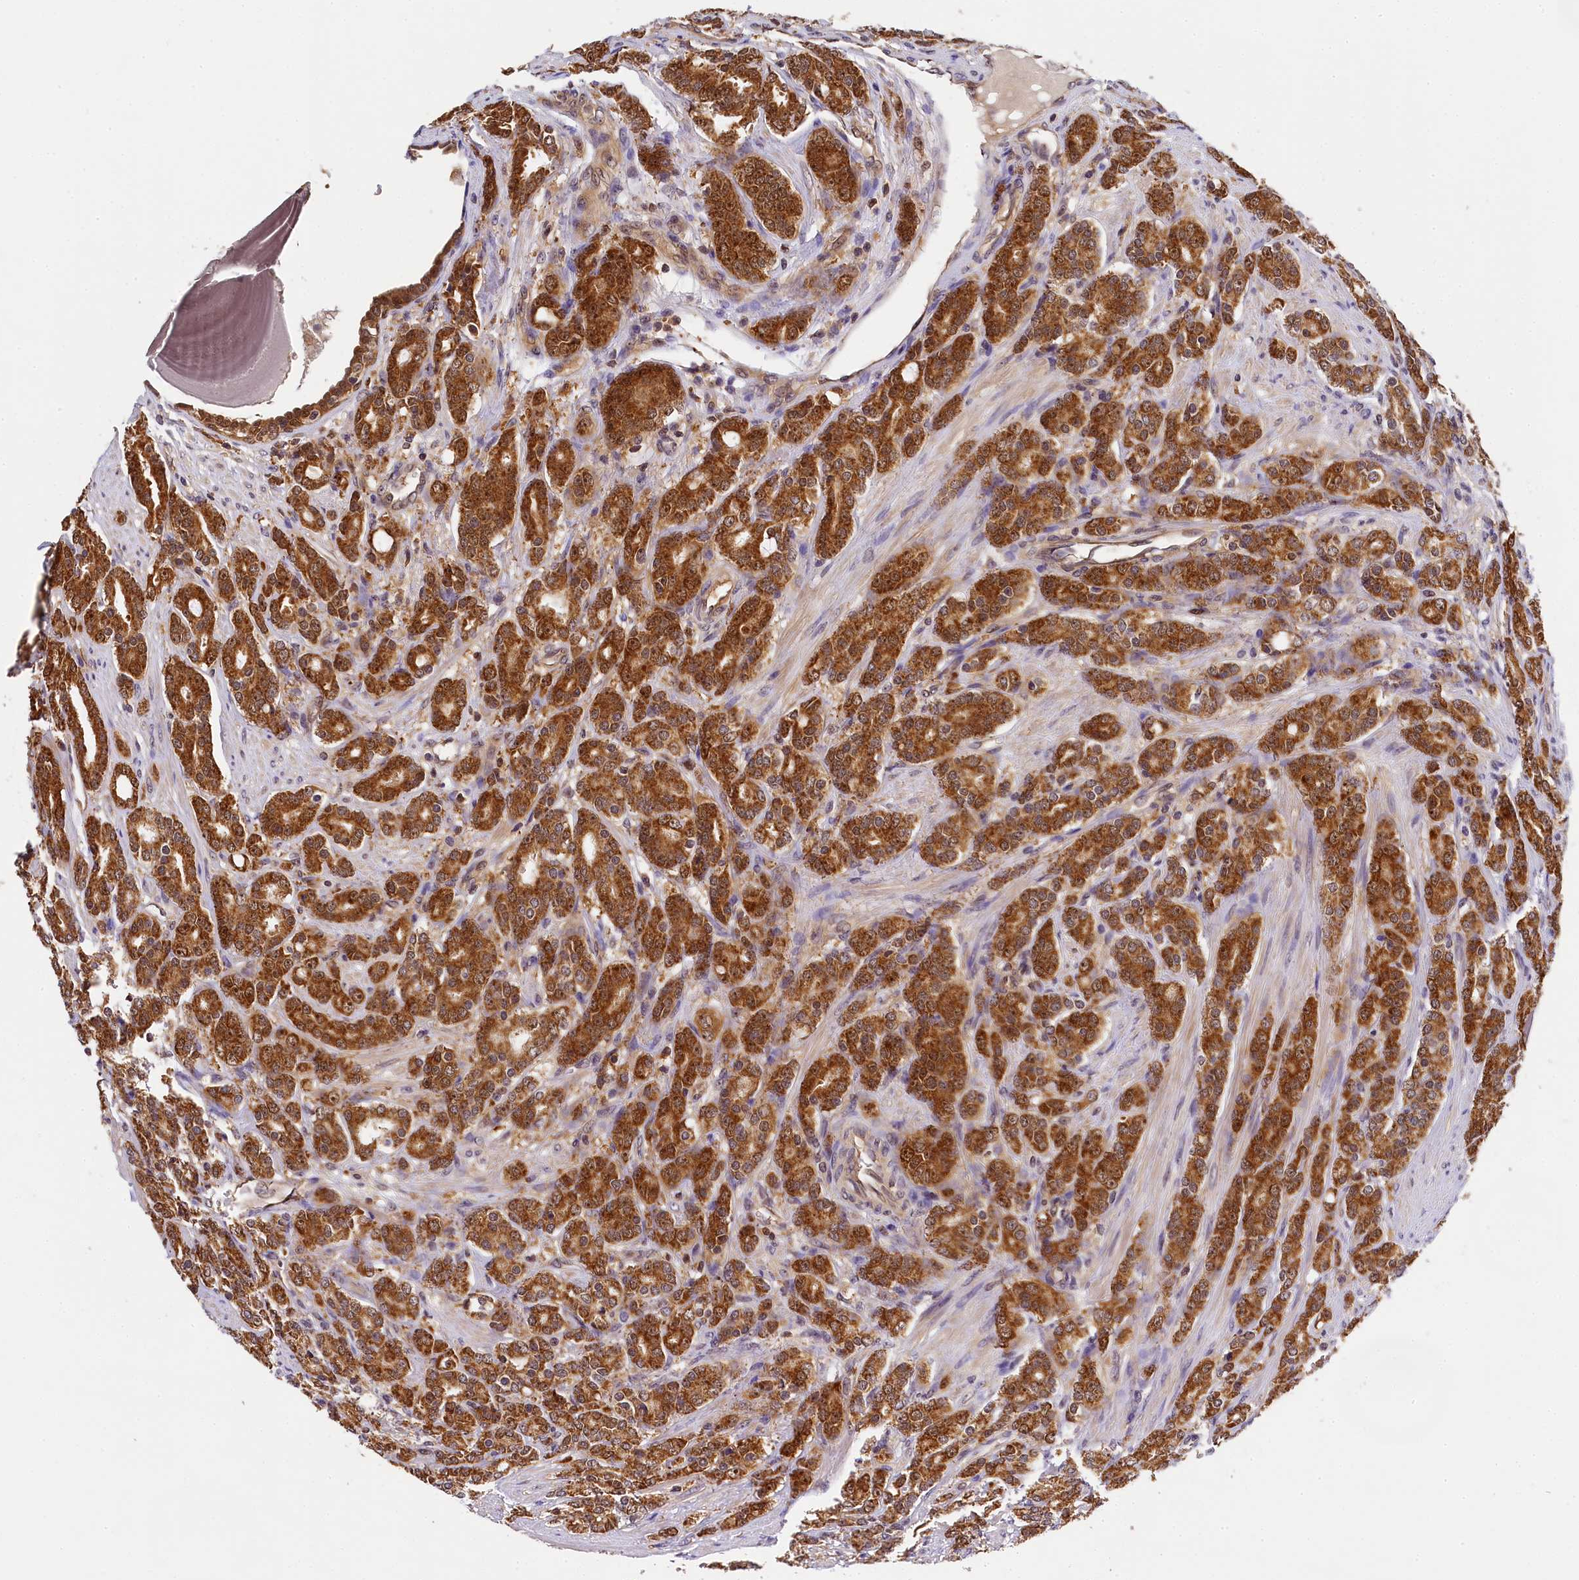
{"staining": {"intensity": "strong", "quantity": ">75%", "location": "cytoplasmic/membranous,nuclear"}, "tissue": "prostate cancer", "cell_type": "Tumor cells", "image_type": "cancer", "snomed": [{"axis": "morphology", "description": "Adenocarcinoma, High grade"}, {"axis": "topography", "description": "Prostate"}], "caption": "Immunohistochemical staining of human prostate cancer (adenocarcinoma (high-grade)) exhibits high levels of strong cytoplasmic/membranous and nuclear staining in approximately >75% of tumor cells. Nuclei are stained in blue.", "gene": "EIF6", "patient": {"sex": "male", "age": 62}}